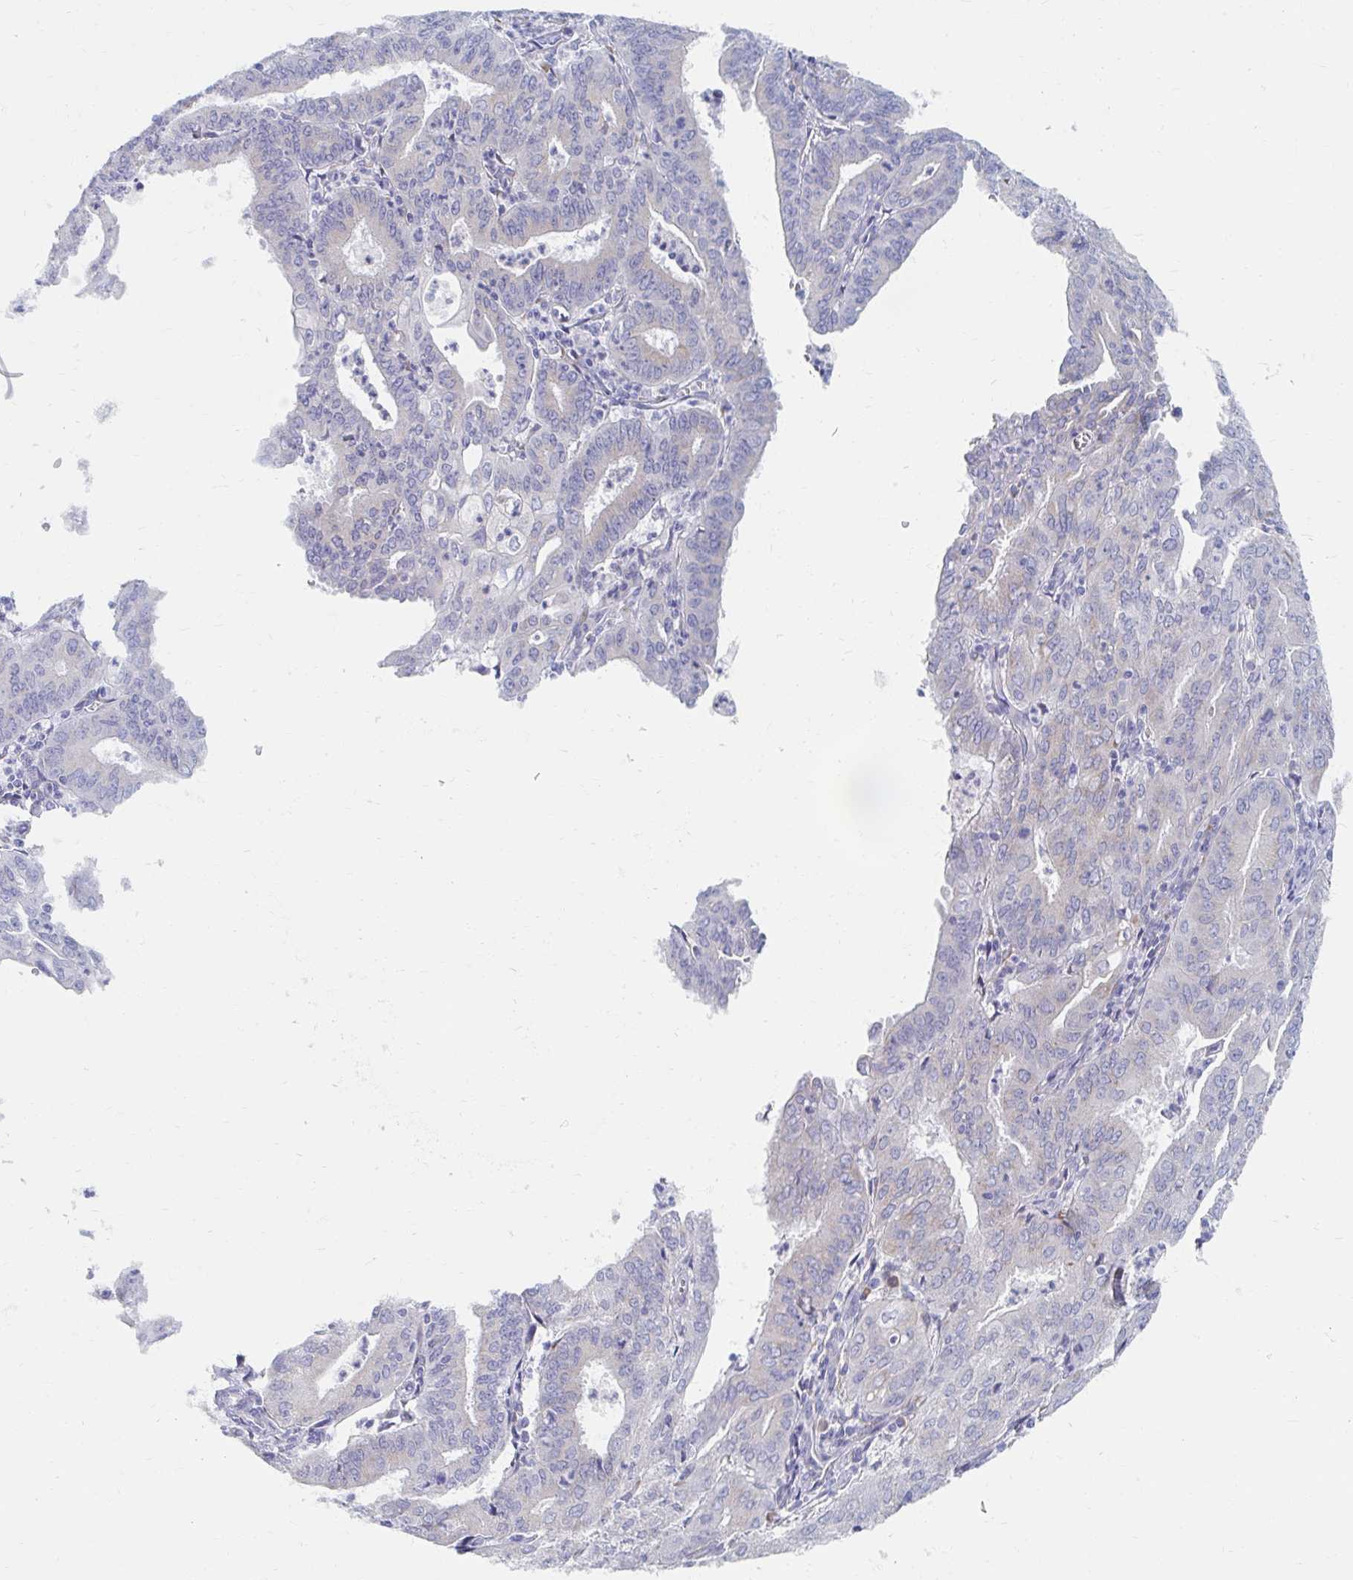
{"staining": {"intensity": "negative", "quantity": "none", "location": "none"}, "tissue": "cervical cancer", "cell_type": "Tumor cells", "image_type": "cancer", "snomed": [{"axis": "morphology", "description": "Adenocarcinoma, NOS"}, {"axis": "topography", "description": "Cervix"}], "caption": "Cervical cancer (adenocarcinoma) stained for a protein using IHC reveals no expression tumor cells.", "gene": "MYLK2", "patient": {"sex": "female", "age": 56}}